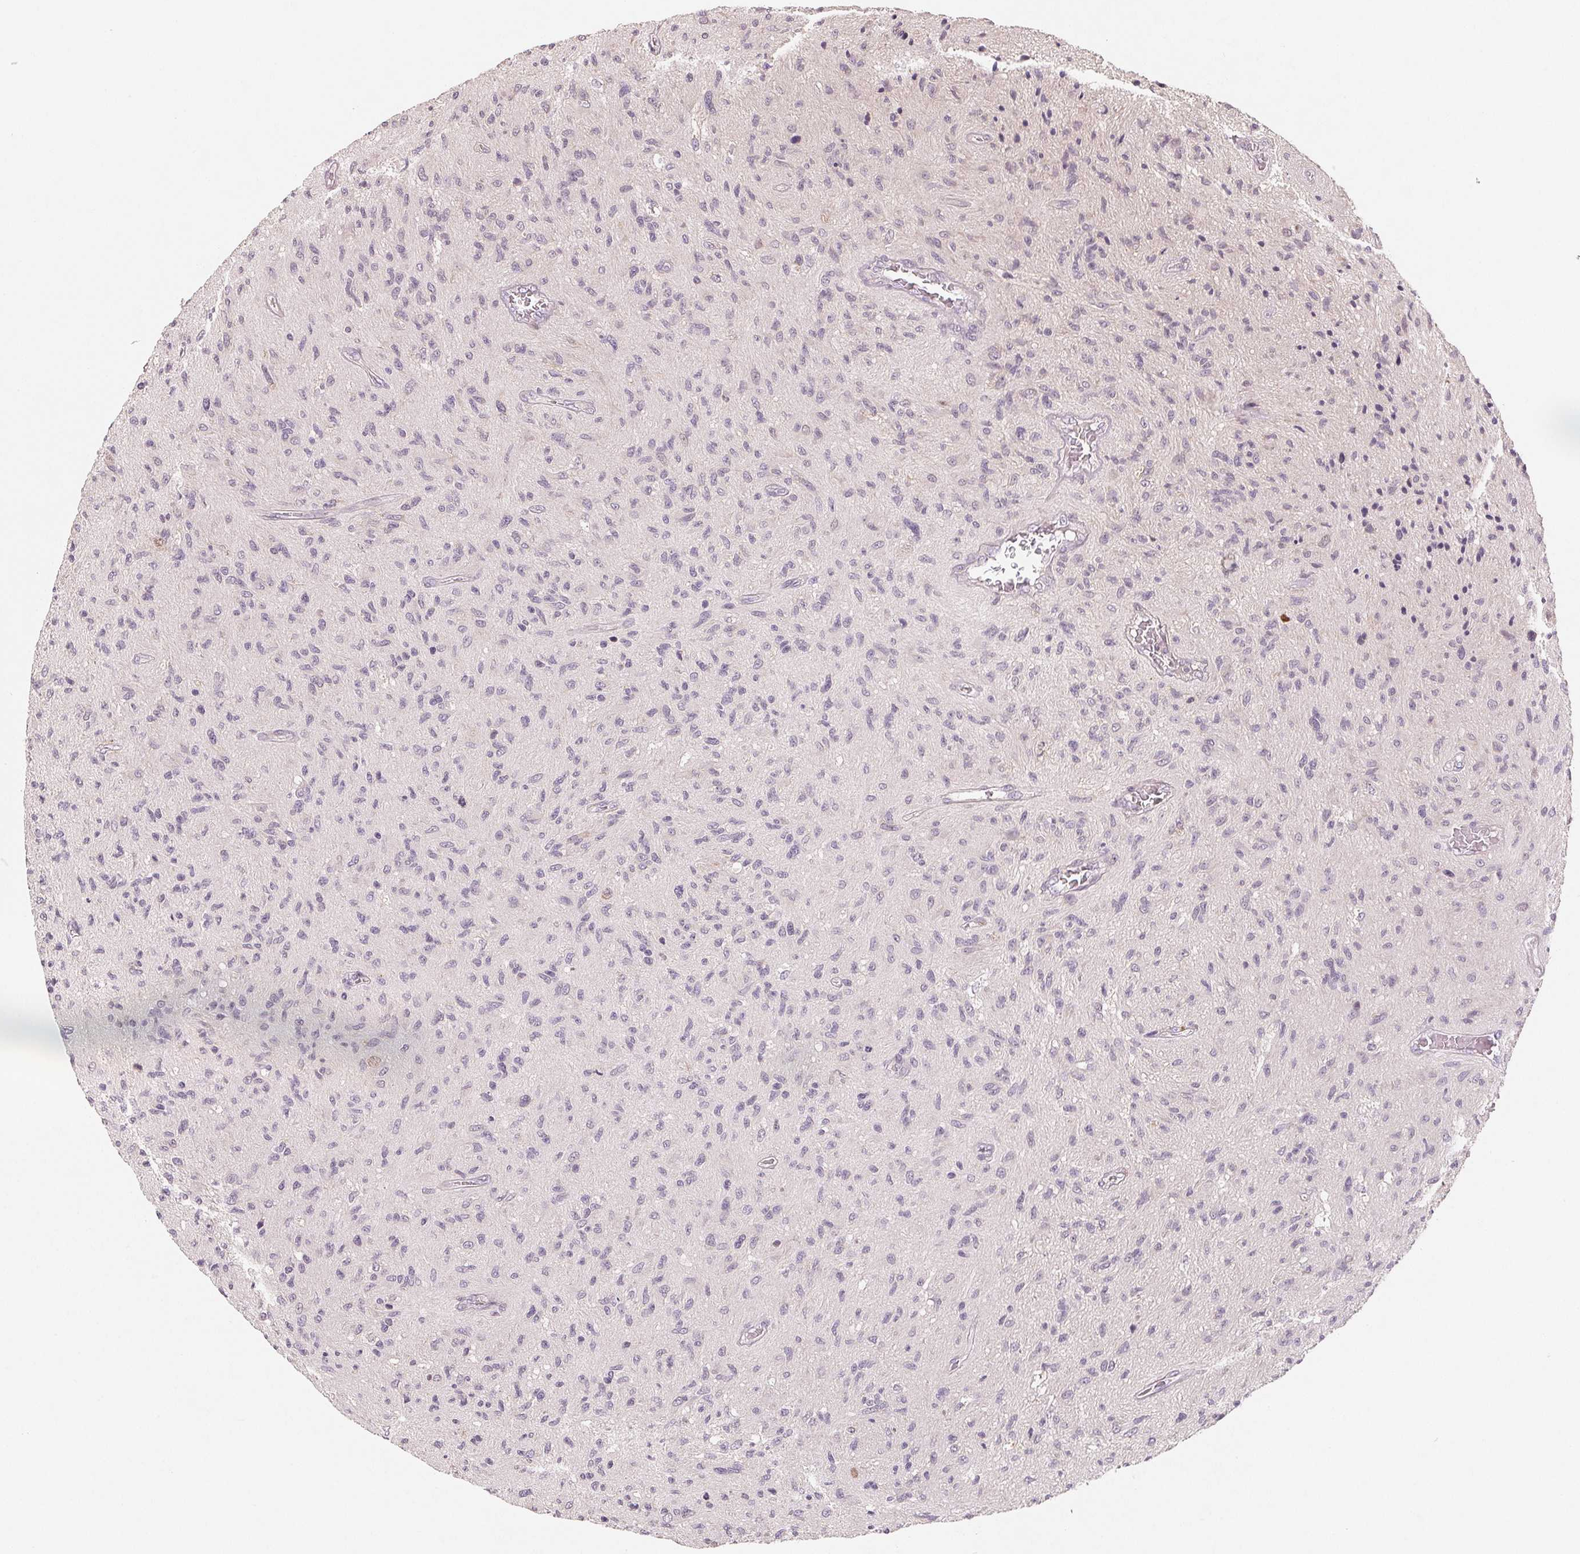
{"staining": {"intensity": "negative", "quantity": "none", "location": "none"}, "tissue": "glioma", "cell_type": "Tumor cells", "image_type": "cancer", "snomed": [{"axis": "morphology", "description": "Glioma, malignant, High grade"}, {"axis": "topography", "description": "Brain"}], "caption": "Tumor cells are negative for protein expression in human malignant glioma (high-grade).", "gene": "AQP8", "patient": {"sex": "male", "age": 54}}